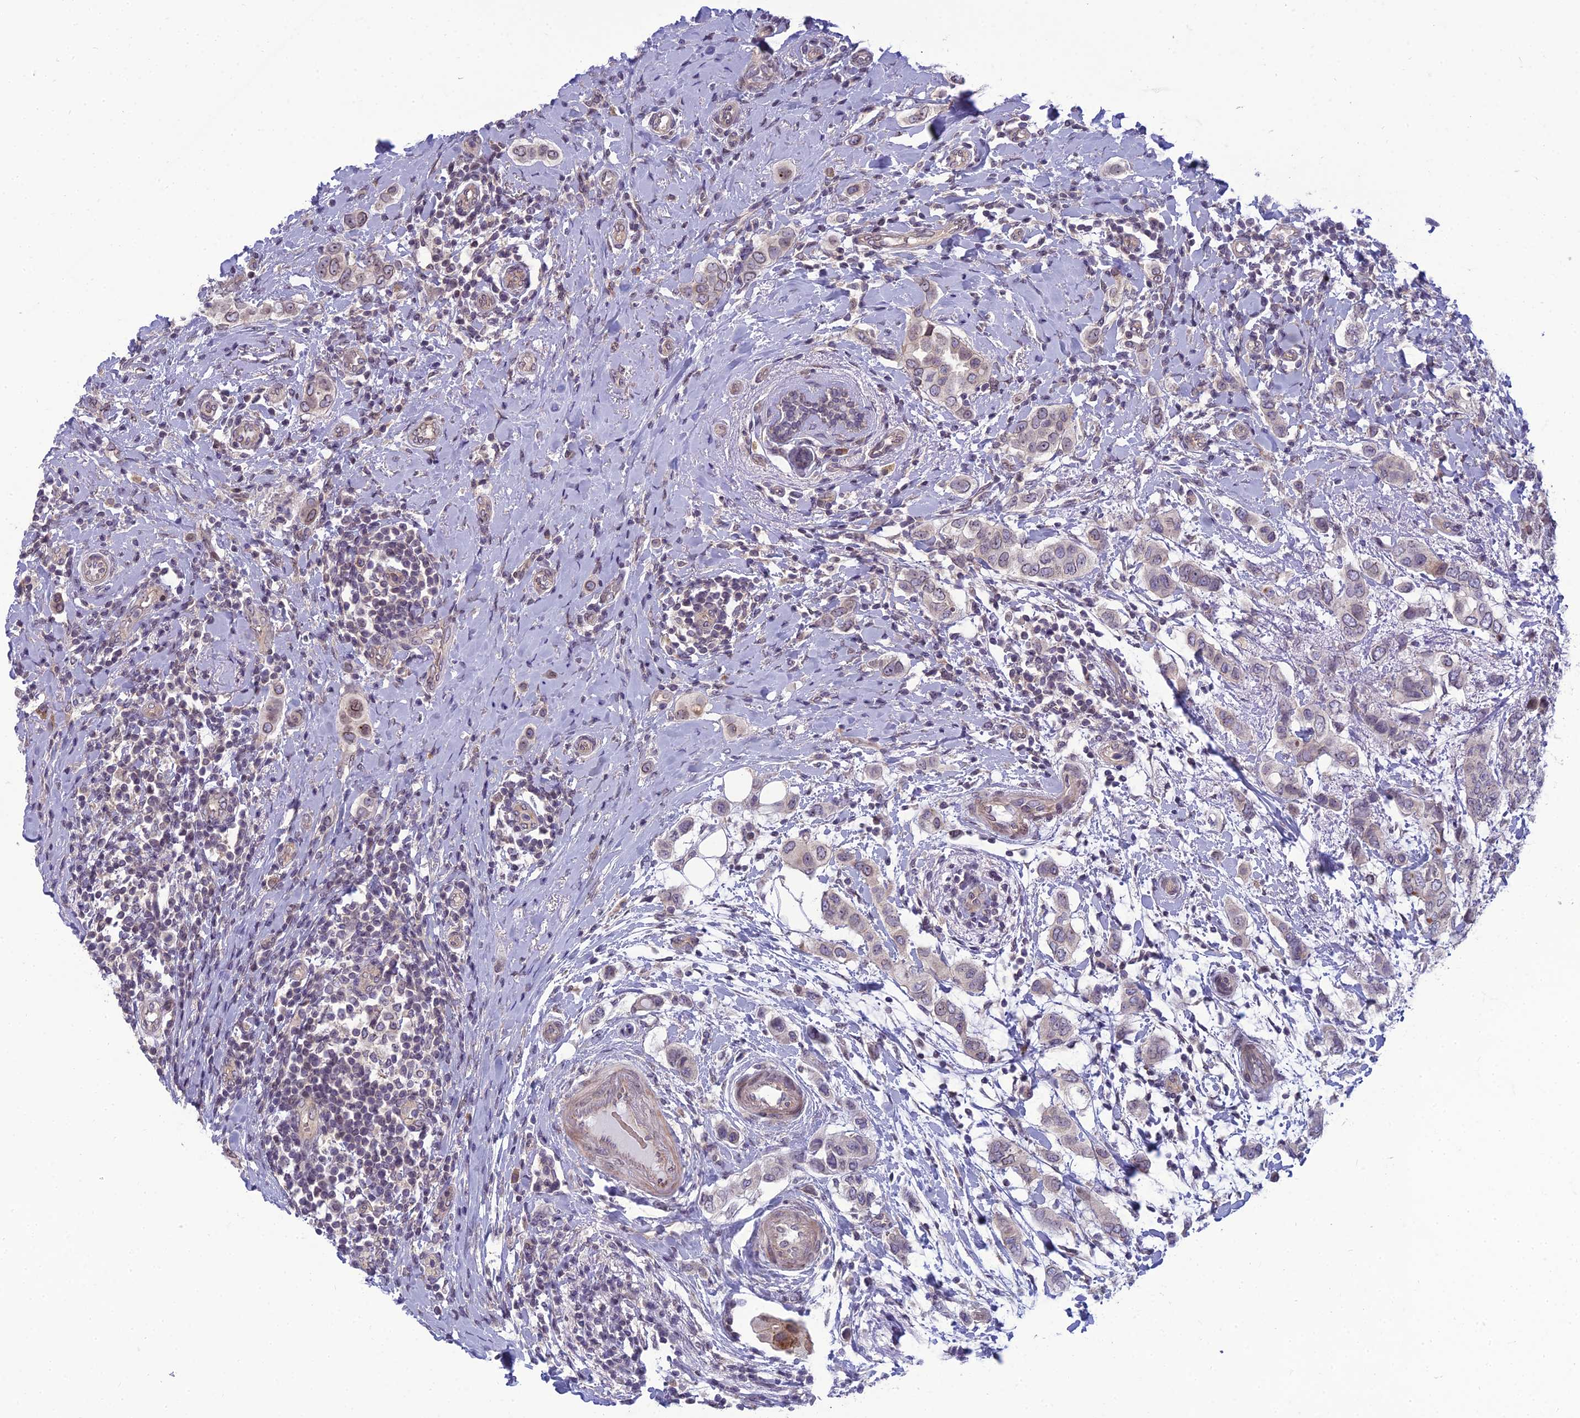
{"staining": {"intensity": "weak", "quantity": "25%-75%", "location": "cytoplasmic/membranous"}, "tissue": "breast cancer", "cell_type": "Tumor cells", "image_type": "cancer", "snomed": [{"axis": "morphology", "description": "Lobular carcinoma"}, {"axis": "topography", "description": "Breast"}], "caption": "Tumor cells reveal low levels of weak cytoplasmic/membranous staining in about 25%-75% of cells in human breast cancer.", "gene": "DTX2", "patient": {"sex": "female", "age": 51}}